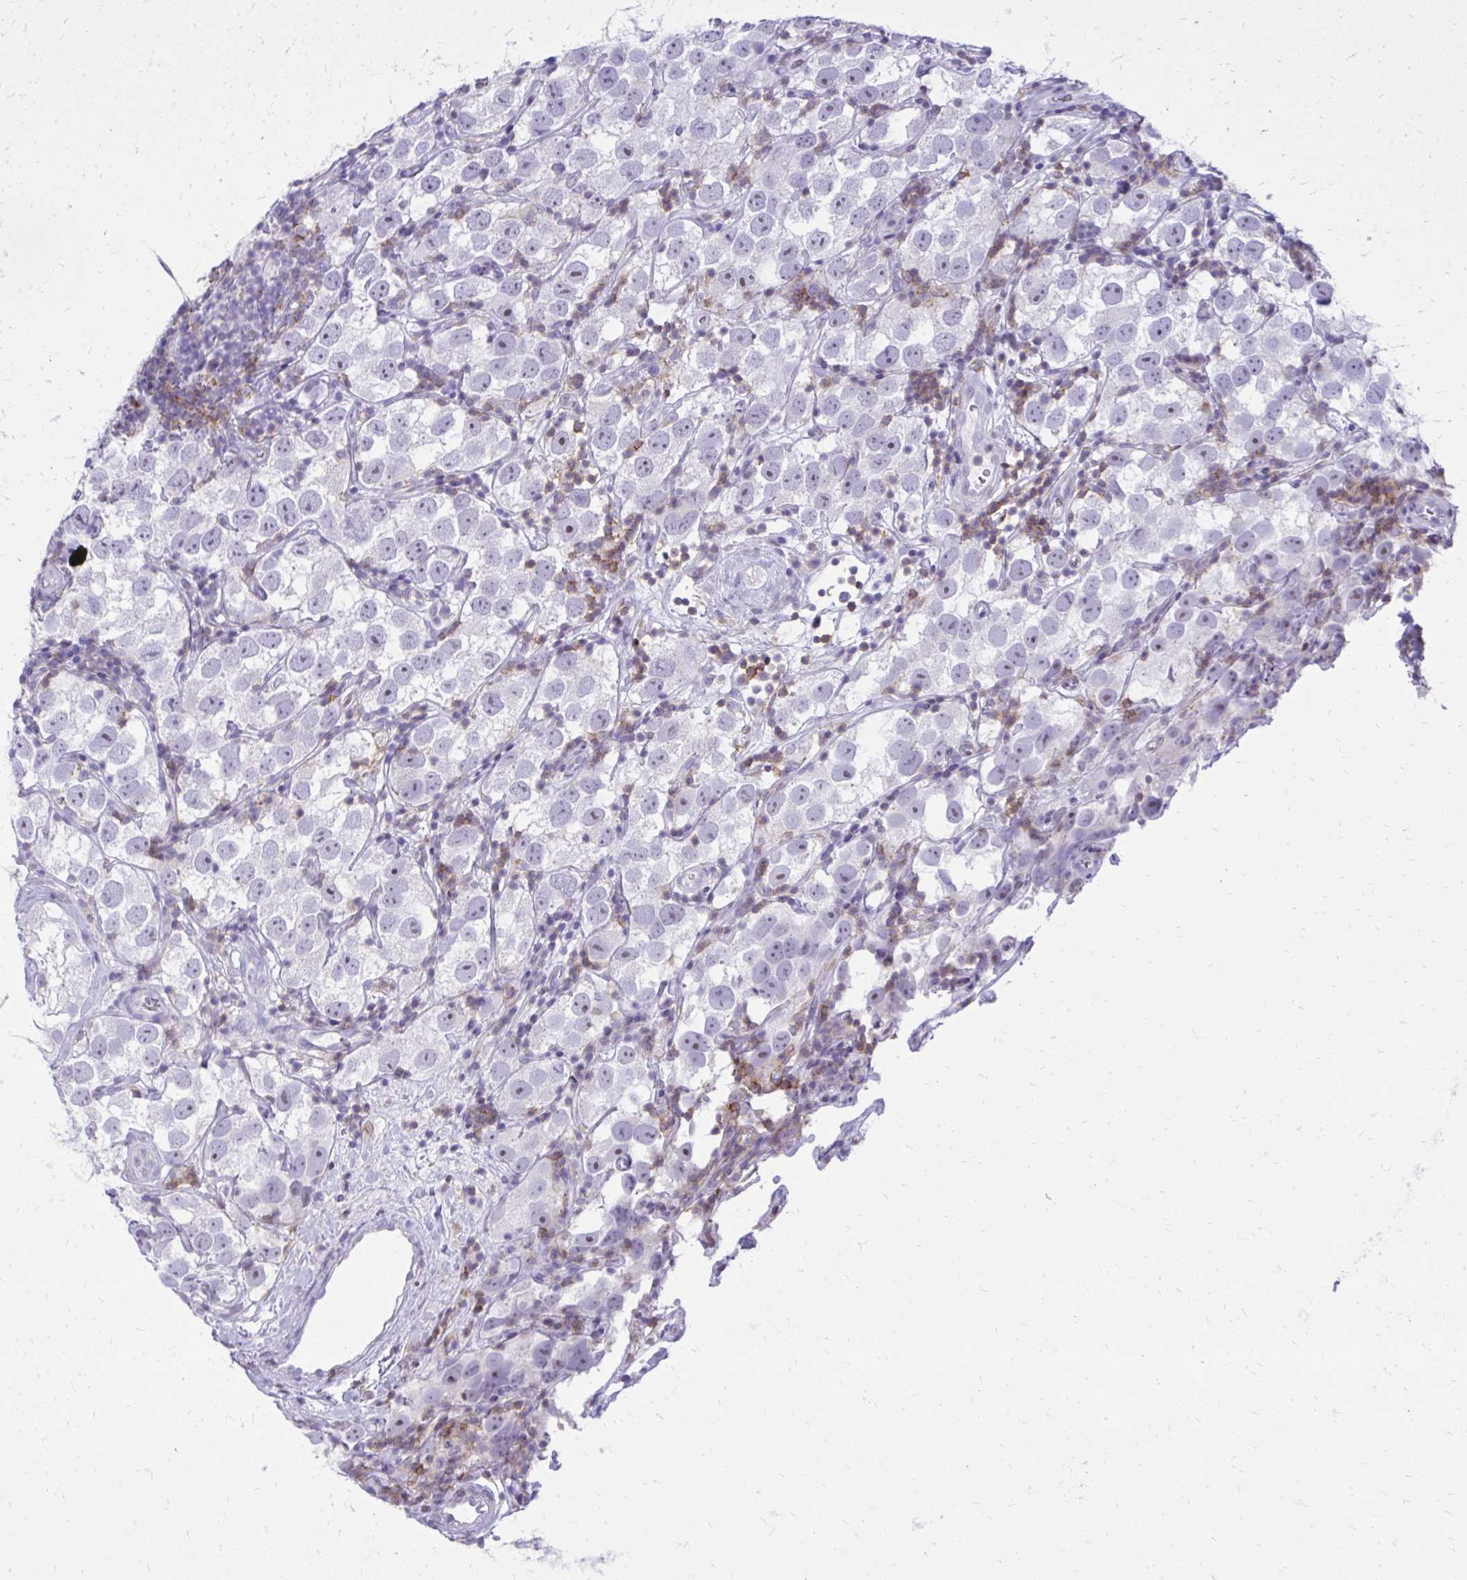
{"staining": {"intensity": "negative", "quantity": "none", "location": "none"}, "tissue": "testis cancer", "cell_type": "Tumor cells", "image_type": "cancer", "snomed": [{"axis": "morphology", "description": "Seminoma, NOS"}, {"axis": "topography", "description": "Testis"}], "caption": "Image shows no protein expression in tumor cells of testis cancer (seminoma) tissue.", "gene": "GPRIN3", "patient": {"sex": "male", "age": 26}}